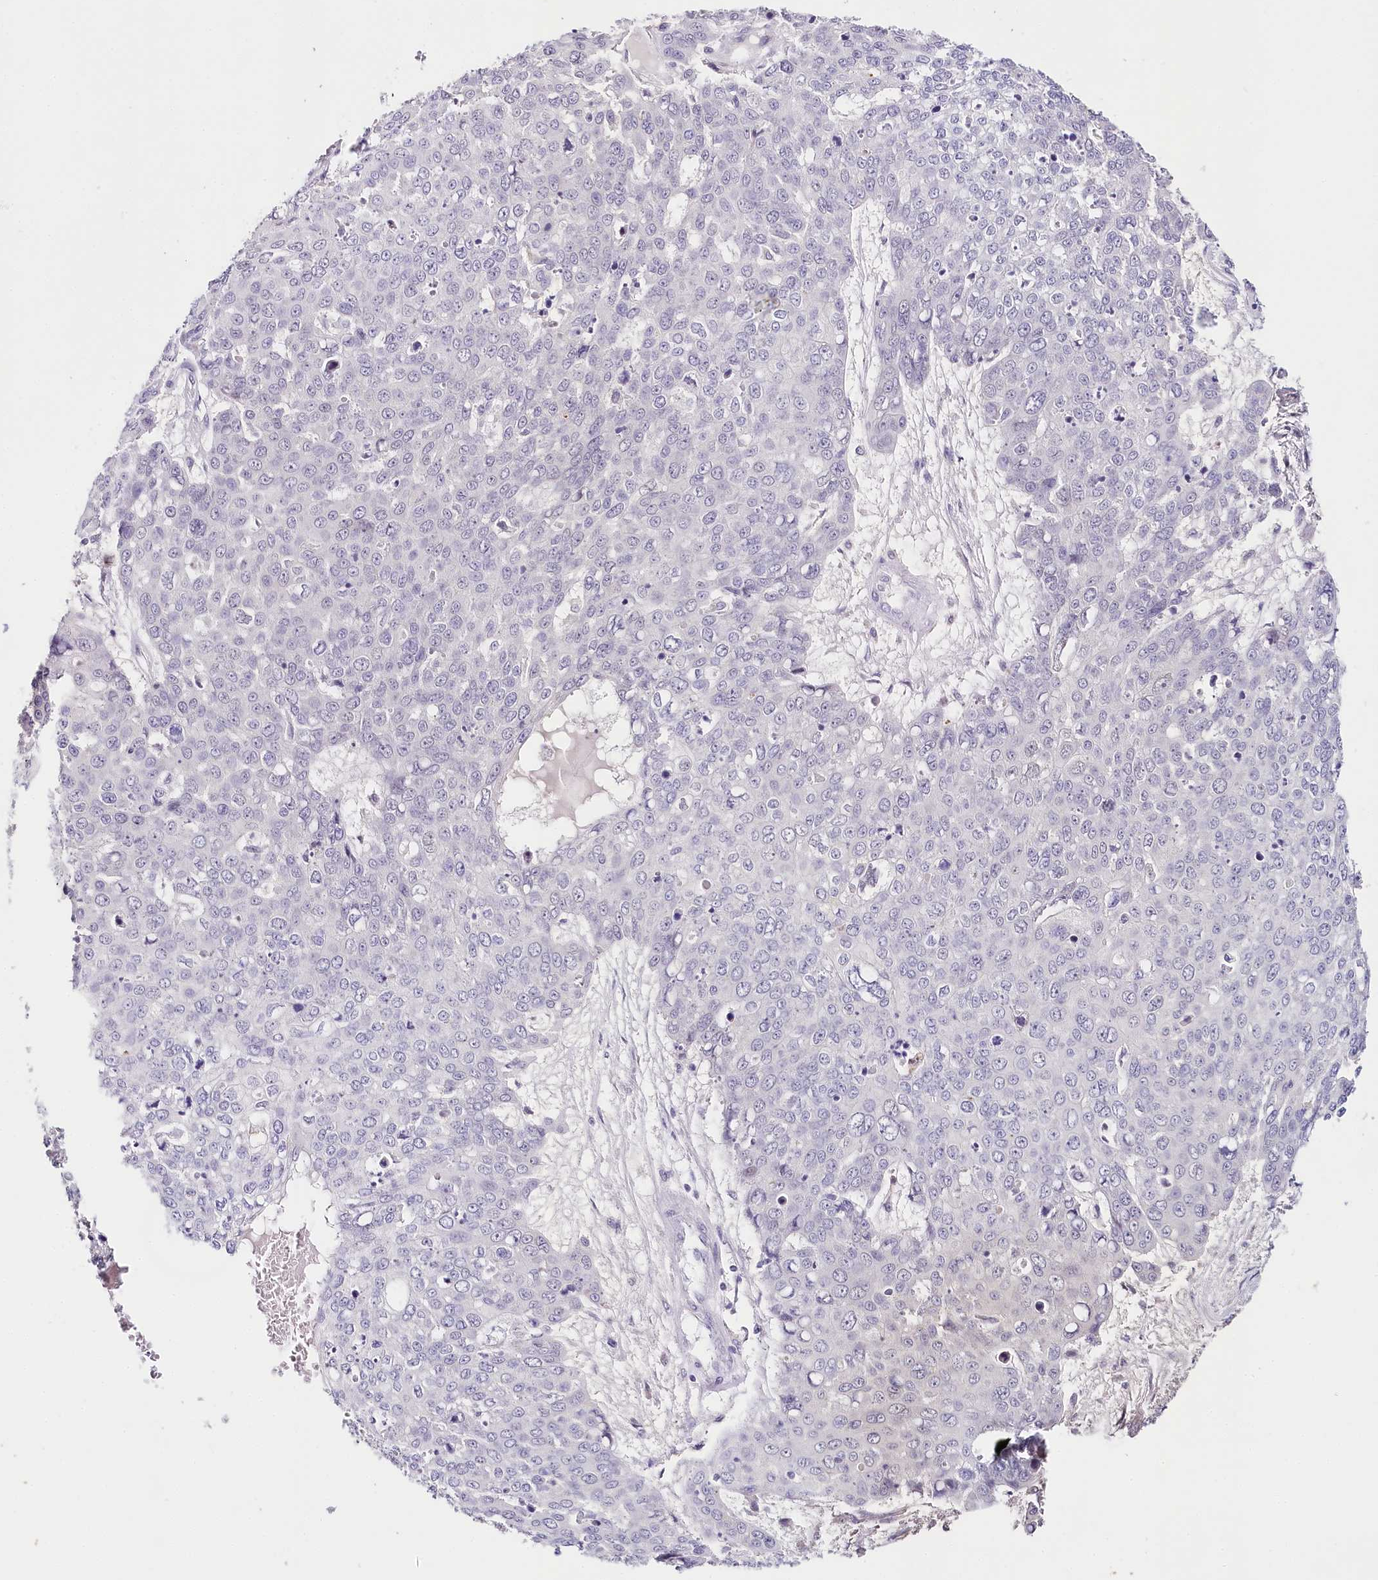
{"staining": {"intensity": "negative", "quantity": "none", "location": "none"}, "tissue": "skin cancer", "cell_type": "Tumor cells", "image_type": "cancer", "snomed": [{"axis": "morphology", "description": "Squamous cell carcinoma, NOS"}, {"axis": "topography", "description": "Skin"}], "caption": "Immunohistochemistry of skin cancer (squamous cell carcinoma) reveals no expression in tumor cells.", "gene": "TP53", "patient": {"sex": "male", "age": 71}}